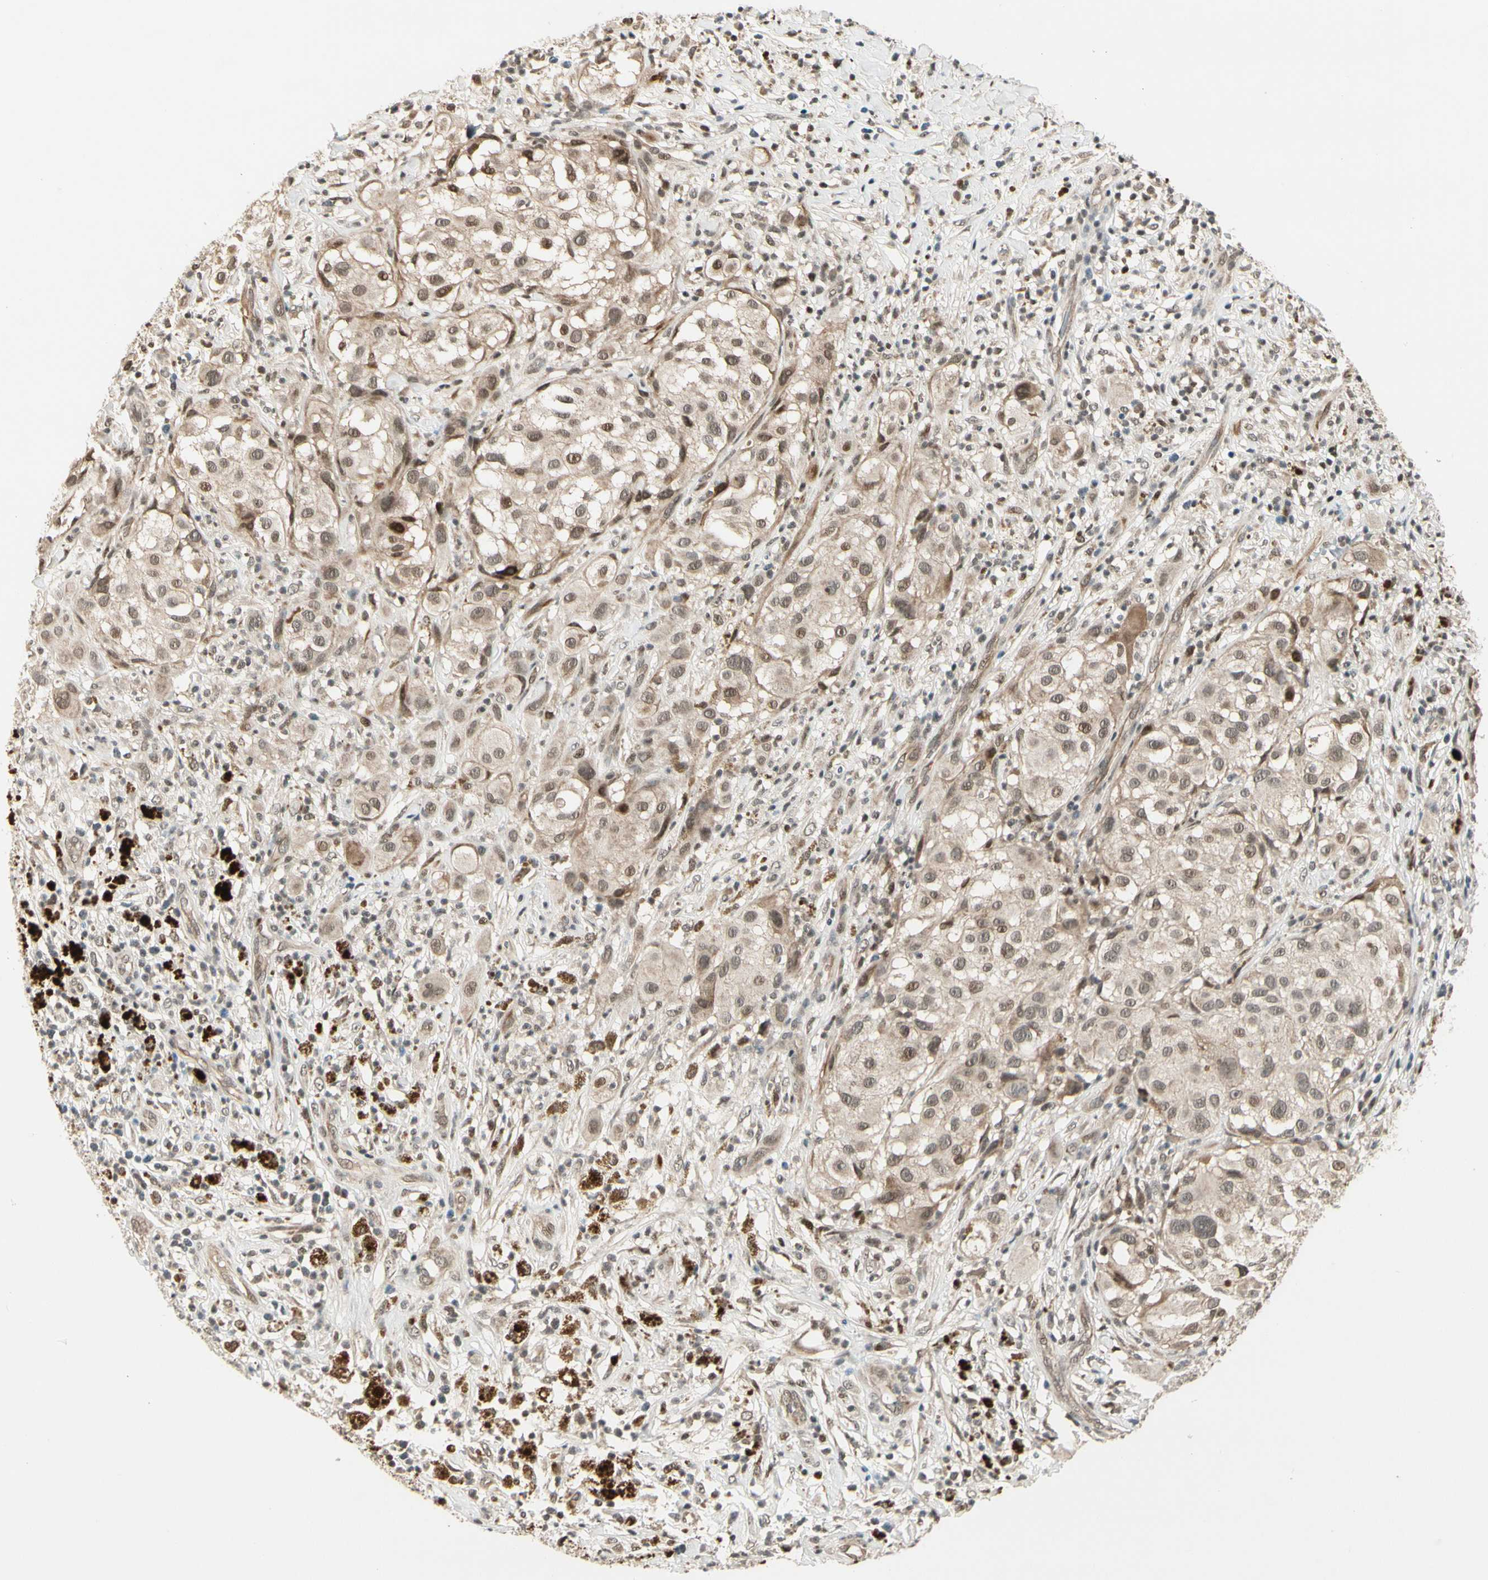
{"staining": {"intensity": "weak", "quantity": "25%-75%", "location": "cytoplasmic/membranous,nuclear"}, "tissue": "melanoma", "cell_type": "Tumor cells", "image_type": "cancer", "snomed": [{"axis": "morphology", "description": "Necrosis, NOS"}, {"axis": "morphology", "description": "Malignant melanoma, NOS"}, {"axis": "topography", "description": "Skin"}], "caption": "Protein expression by immunohistochemistry (IHC) demonstrates weak cytoplasmic/membranous and nuclear expression in about 25%-75% of tumor cells in malignant melanoma.", "gene": "CDK11A", "patient": {"sex": "female", "age": 87}}